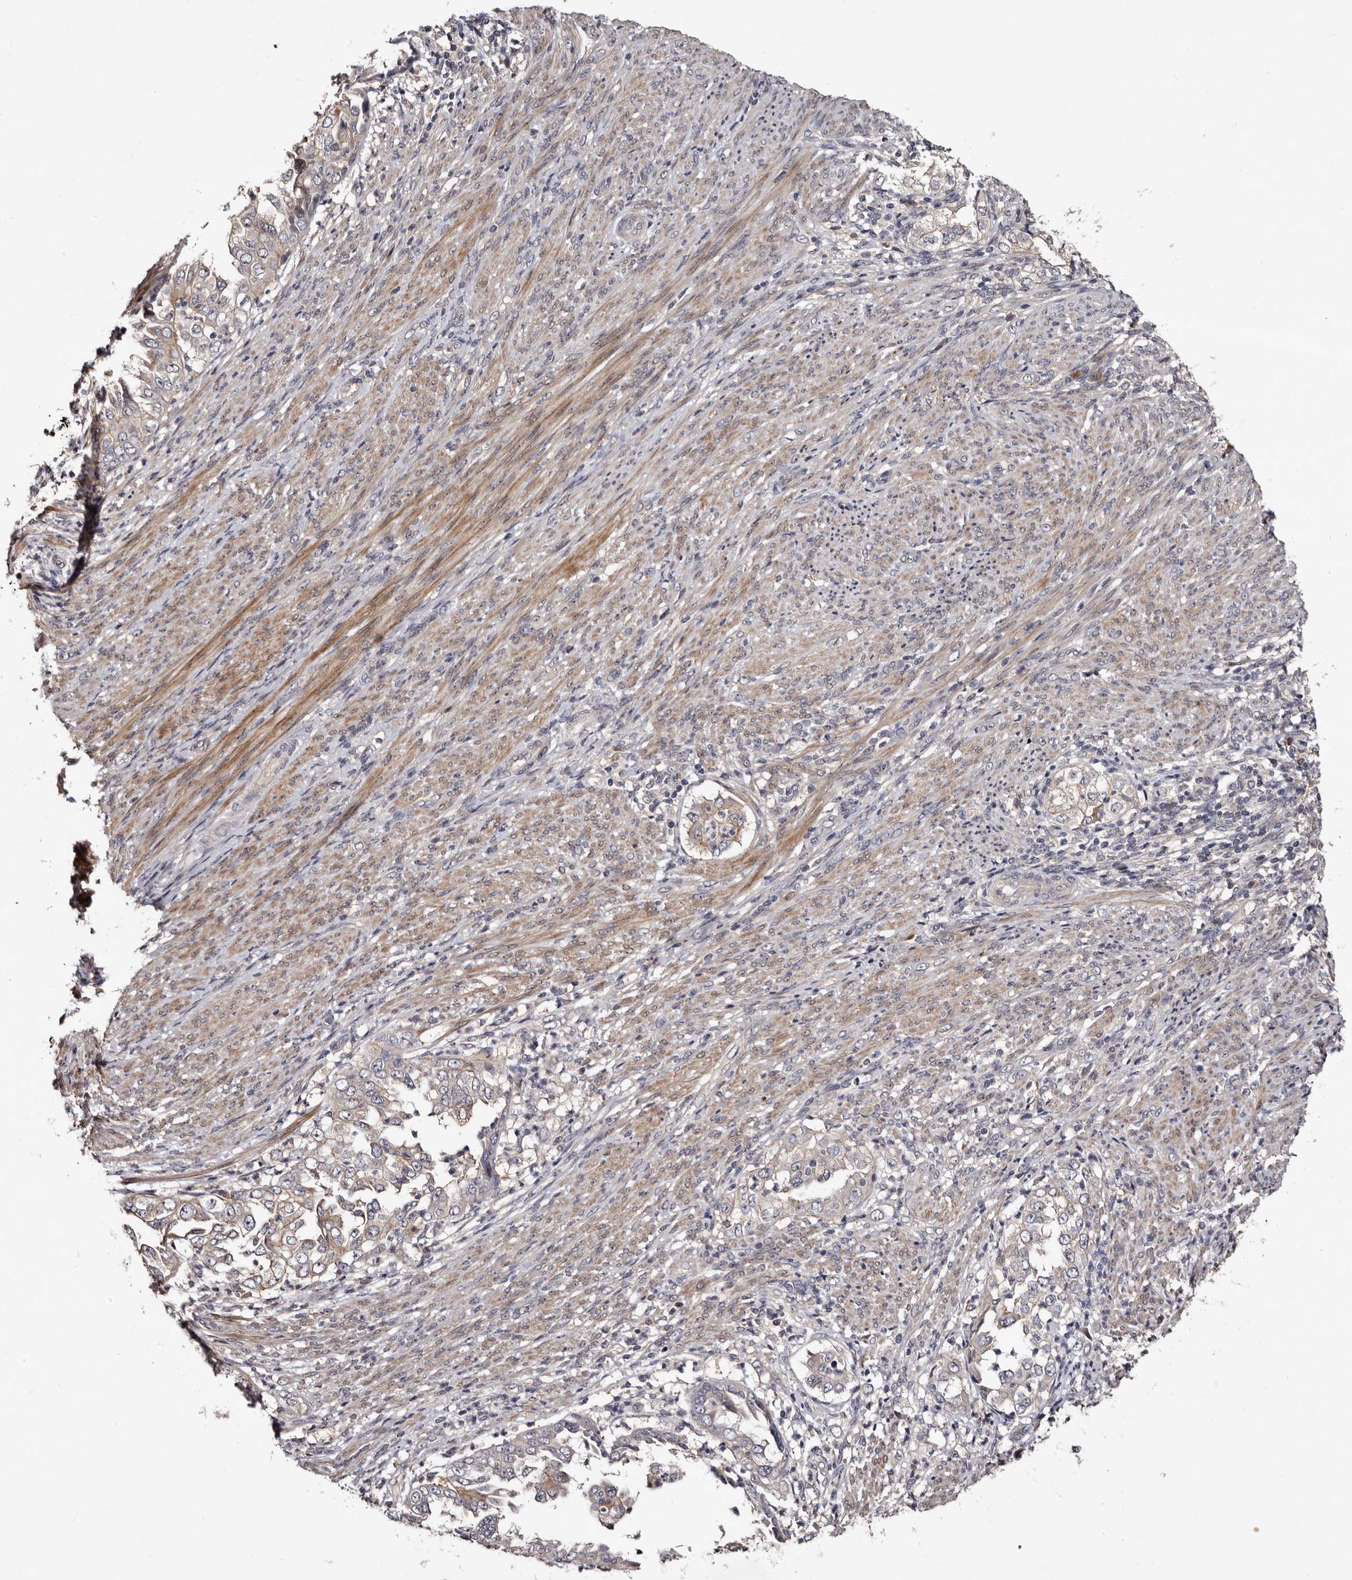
{"staining": {"intensity": "weak", "quantity": "25%-75%", "location": "cytoplasmic/membranous"}, "tissue": "endometrial cancer", "cell_type": "Tumor cells", "image_type": "cancer", "snomed": [{"axis": "morphology", "description": "Adenocarcinoma, NOS"}, {"axis": "topography", "description": "Endometrium"}], "caption": "Immunohistochemical staining of endometrial adenocarcinoma reveals low levels of weak cytoplasmic/membranous protein expression in about 25%-75% of tumor cells.", "gene": "LANCL2", "patient": {"sex": "female", "age": 85}}